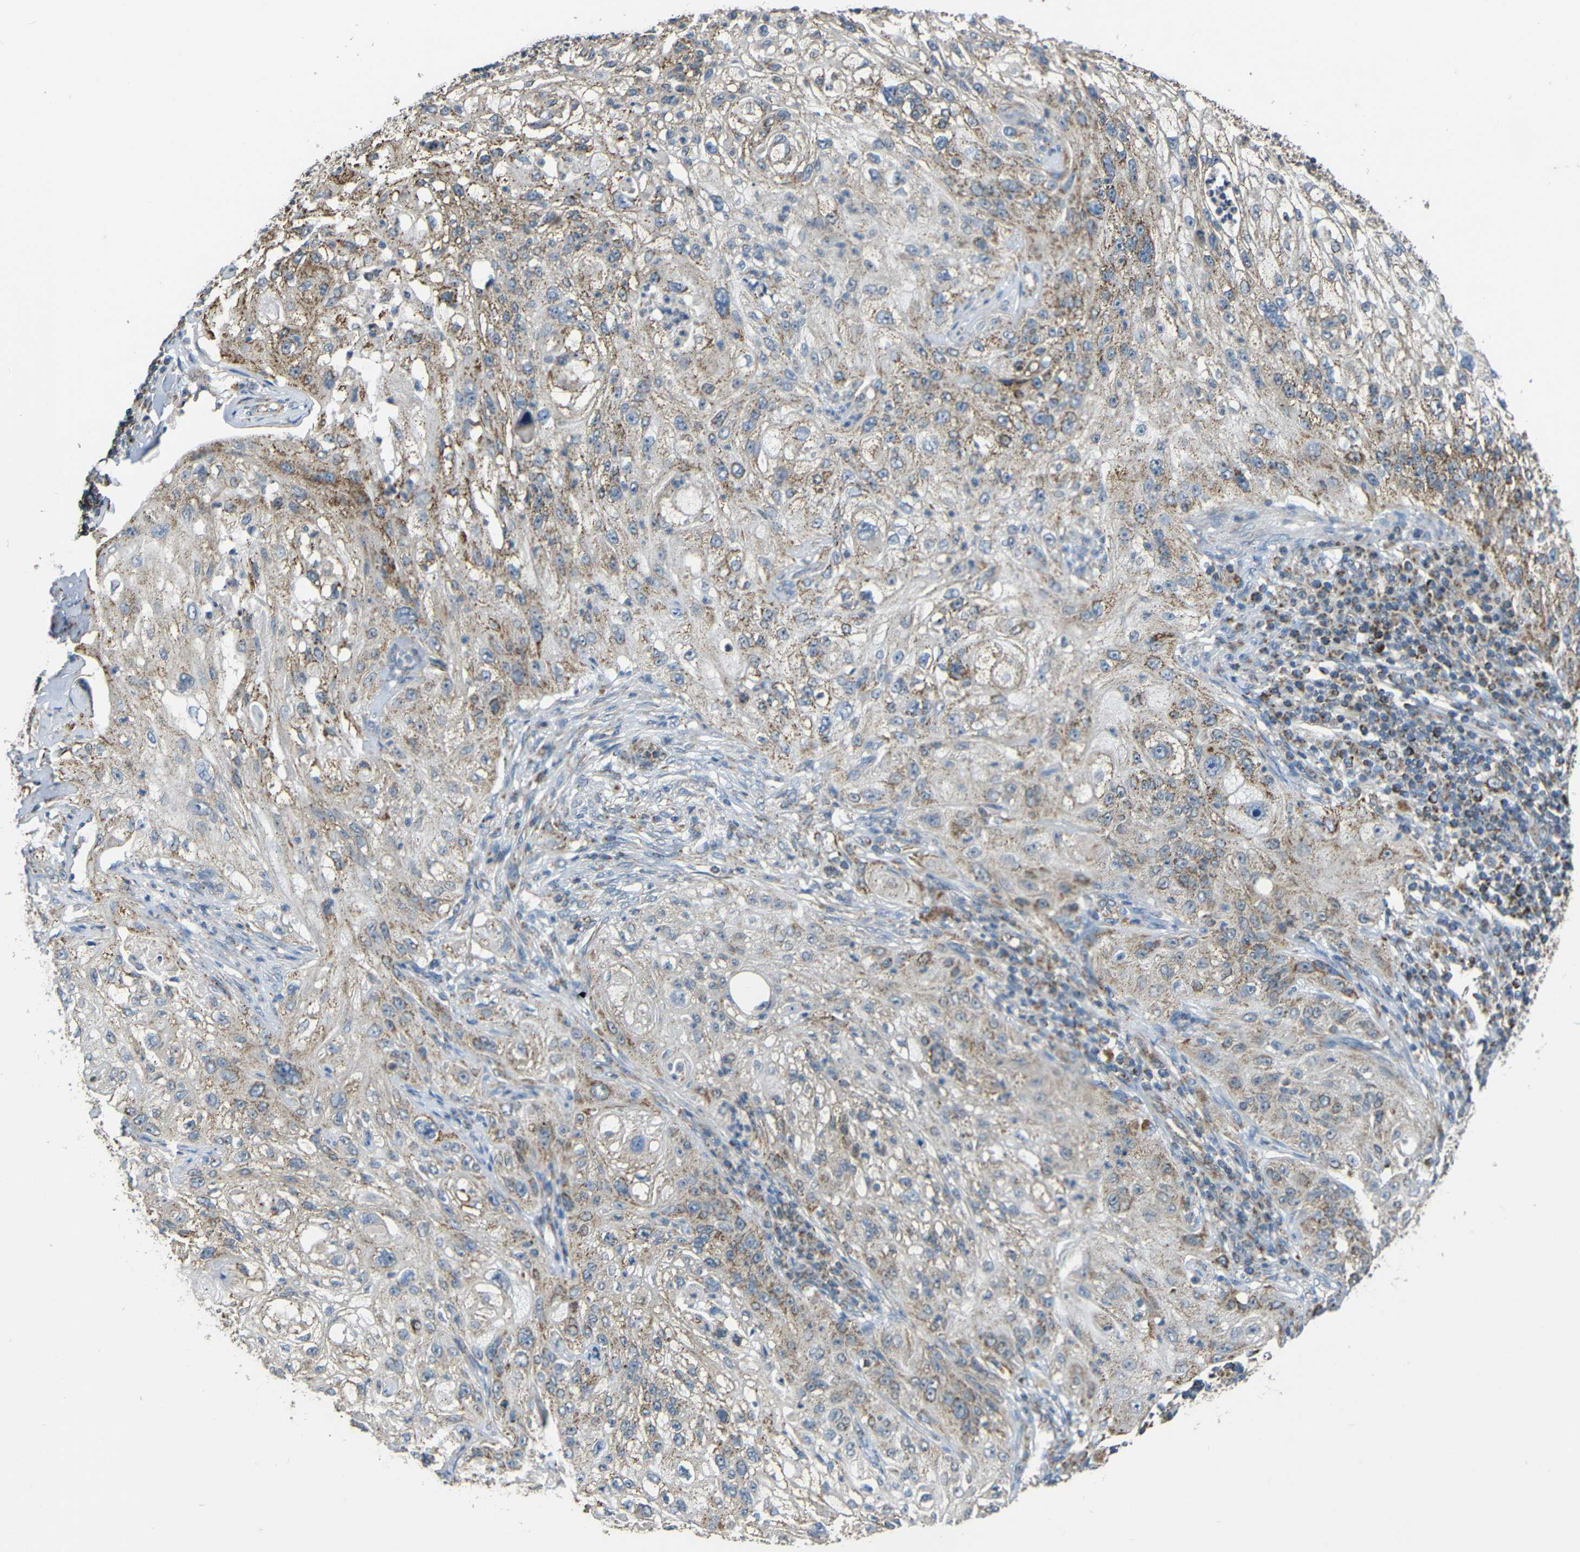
{"staining": {"intensity": "moderate", "quantity": ">75%", "location": "cytoplasmic/membranous"}, "tissue": "lung cancer", "cell_type": "Tumor cells", "image_type": "cancer", "snomed": [{"axis": "morphology", "description": "Inflammation, NOS"}, {"axis": "morphology", "description": "Squamous cell carcinoma, NOS"}, {"axis": "topography", "description": "Lymph node"}, {"axis": "topography", "description": "Soft tissue"}, {"axis": "topography", "description": "Lung"}], "caption": "Human lung cancer stained with a protein marker reveals moderate staining in tumor cells.", "gene": "NR3C2", "patient": {"sex": "male", "age": 66}}